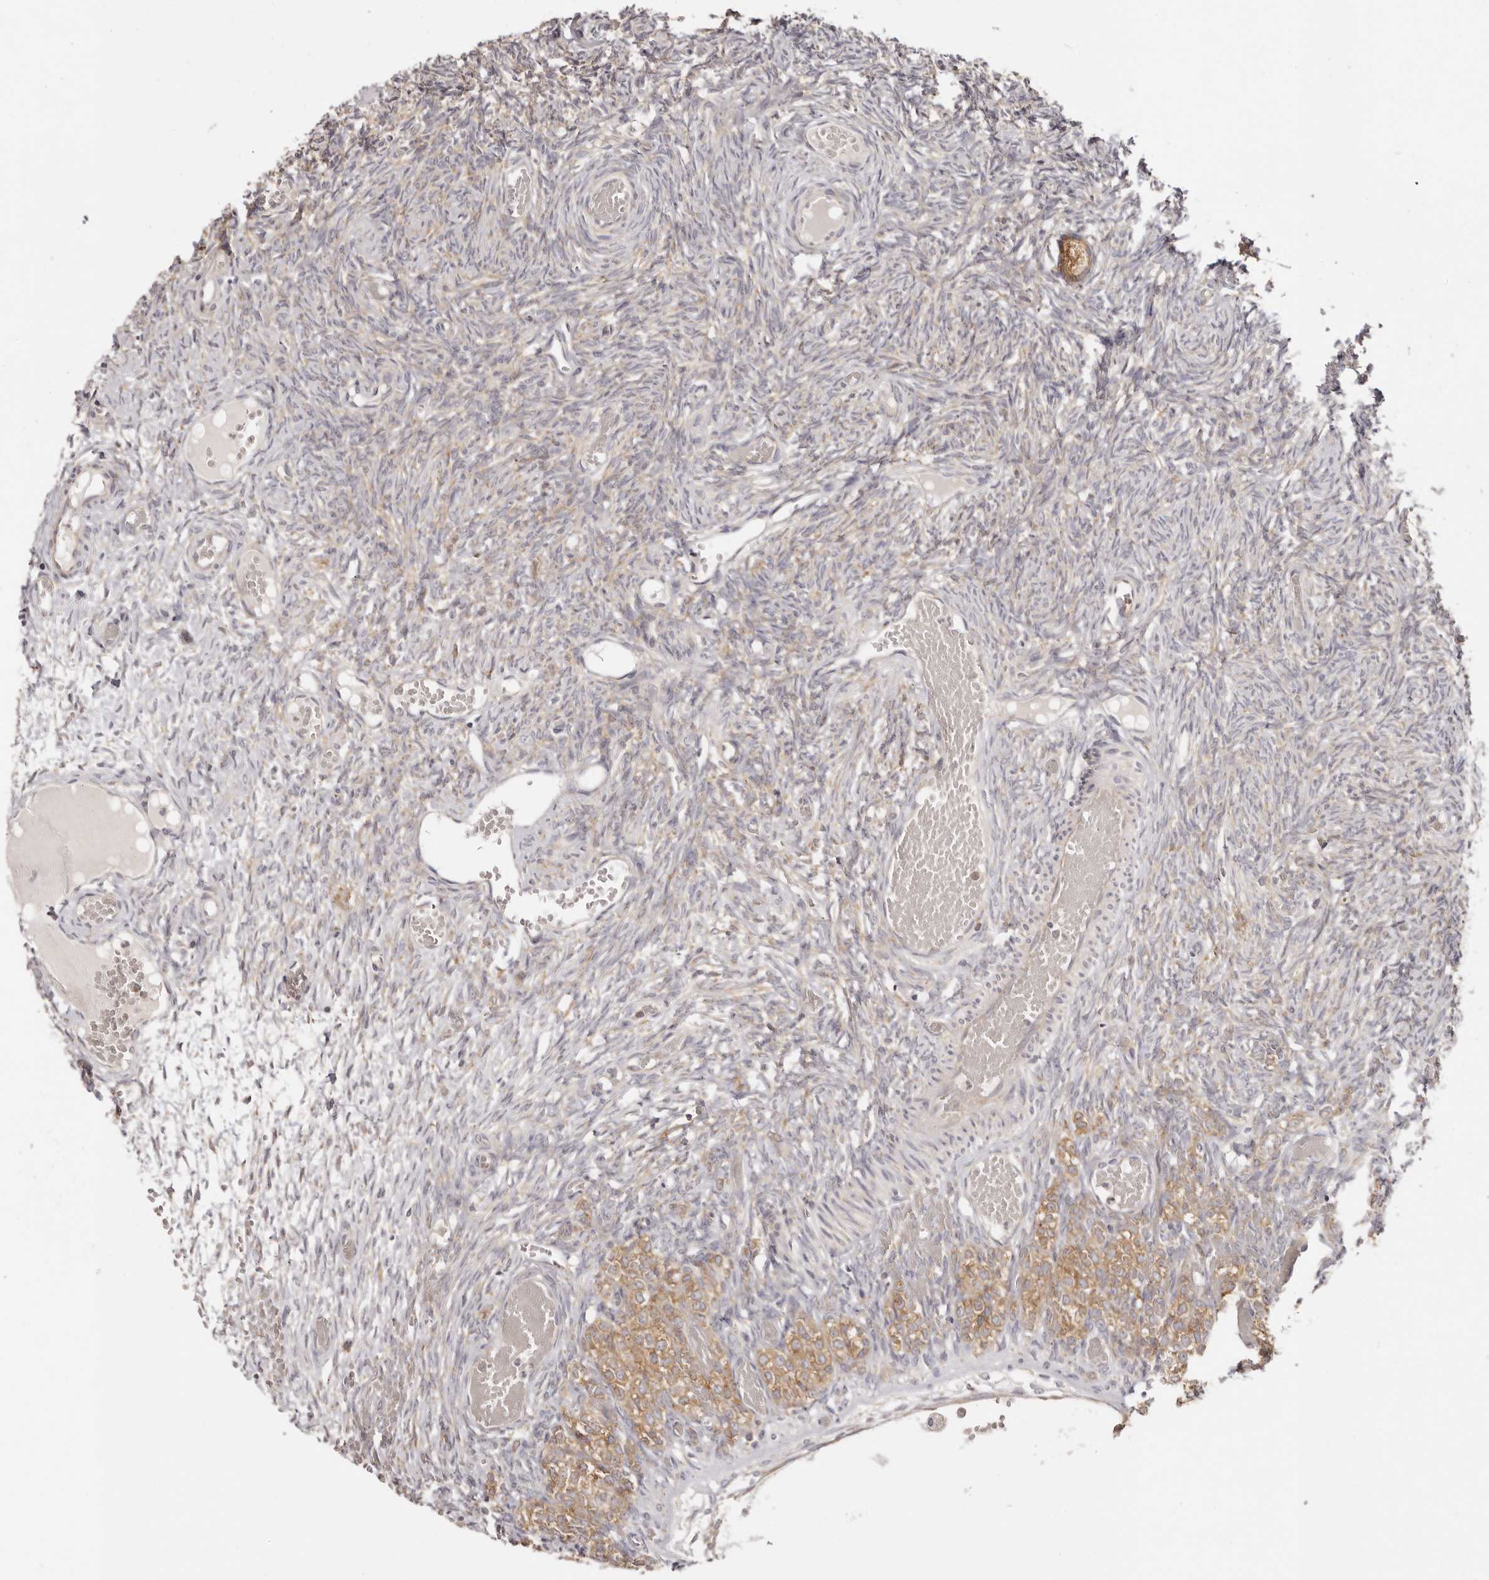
{"staining": {"intensity": "moderate", "quantity": ">75%", "location": "cytoplasmic/membranous"}, "tissue": "ovary", "cell_type": "Follicle cells", "image_type": "normal", "snomed": [{"axis": "morphology", "description": "Adenocarcinoma, NOS"}, {"axis": "topography", "description": "Endometrium"}], "caption": "Follicle cells reveal moderate cytoplasmic/membranous positivity in about >75% of cells in benign ovary.", "gene": "EEF1E1", "patient": {"sex": "female", "age": 32}}